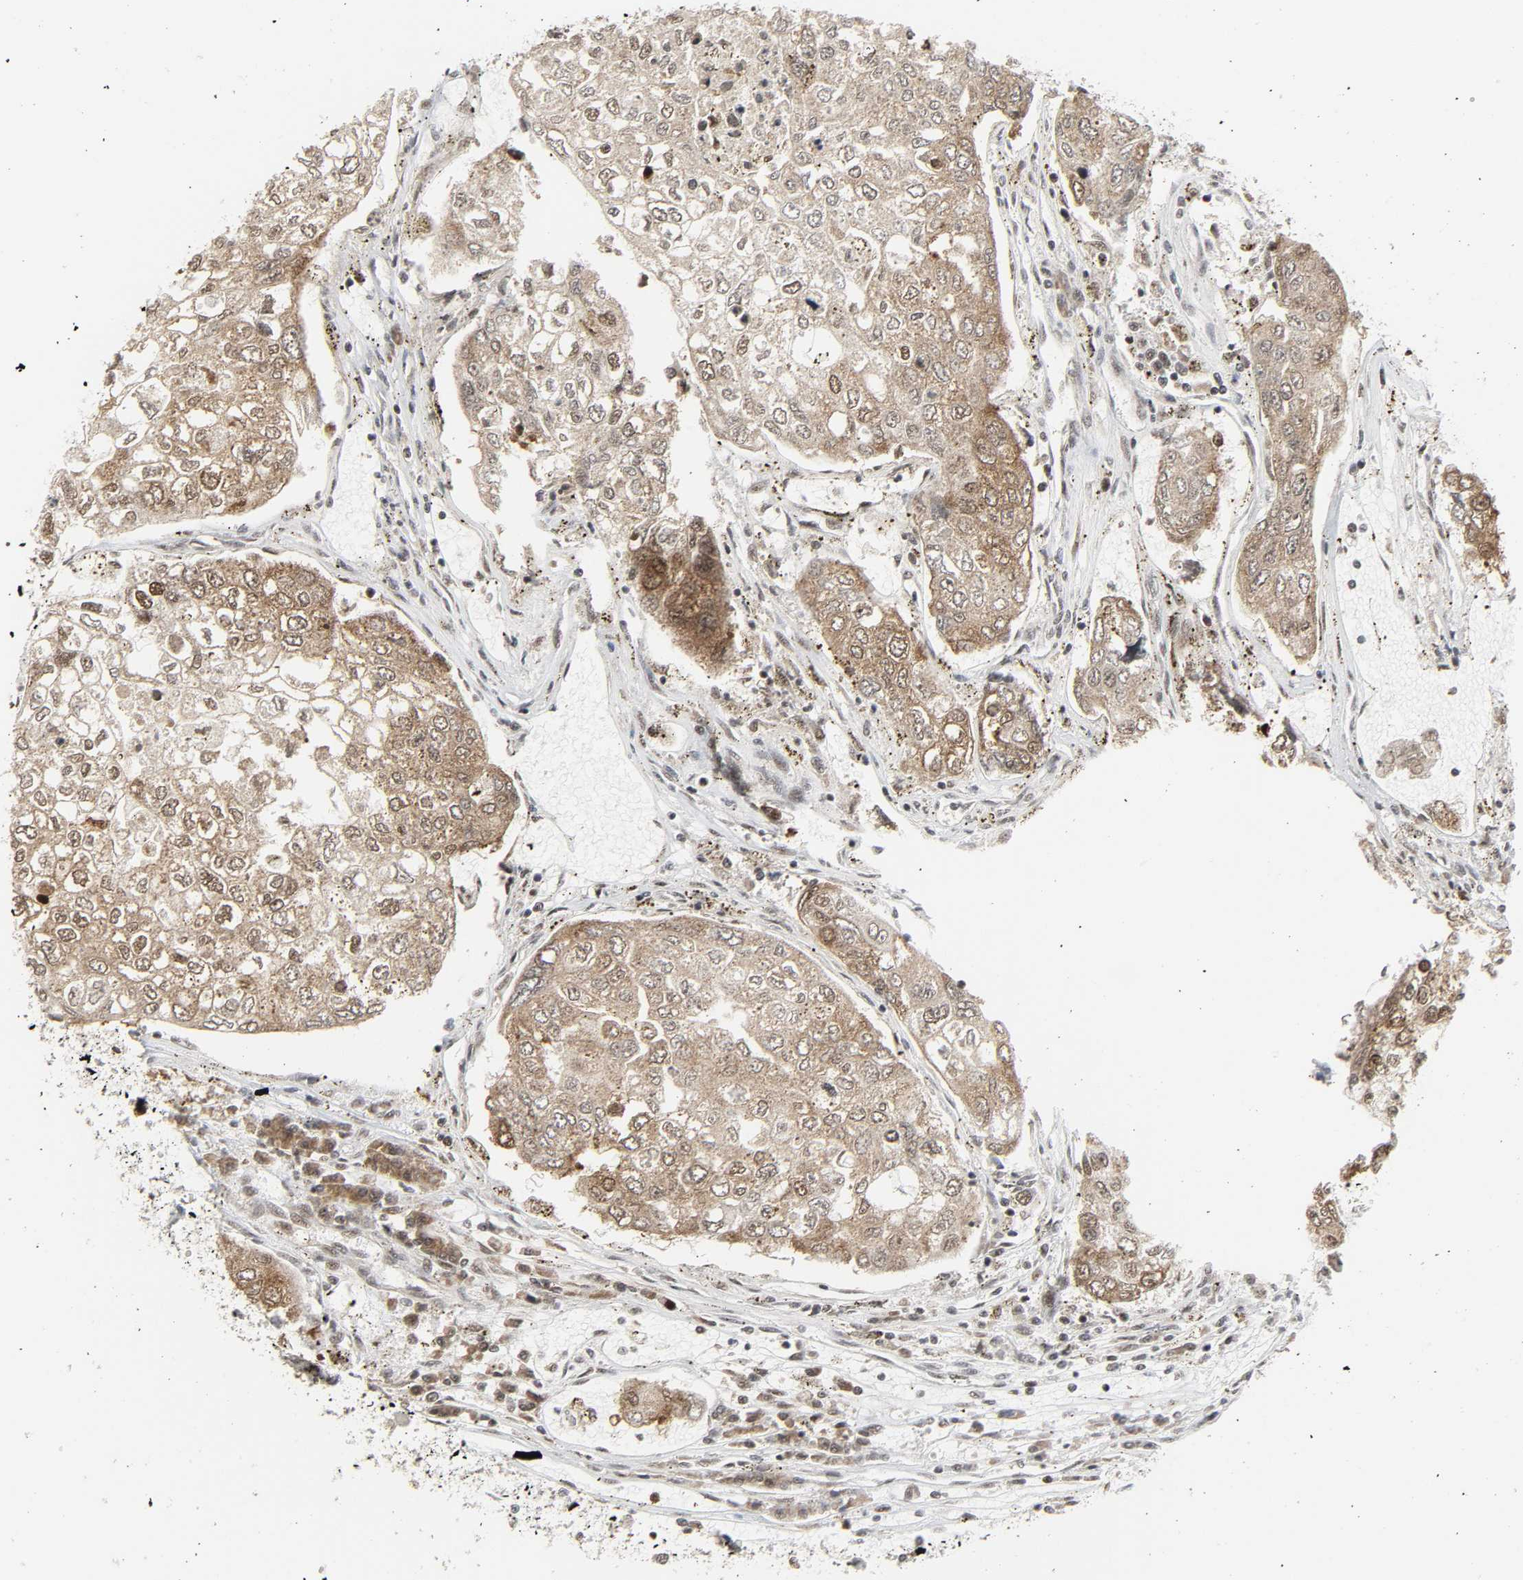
{"staining": {"intensity": "weak", "quantity": ">75%", "location": "cytoplasmic/membranous,nuclear"}, "tissue": "urothelial cancer", "cell_type": "Tumor cells", "image_type": "cancer", "snomed": [{"axis": "morphology", "description": "Urothelial carcinoma, High grade"}, {"axis": "topography", "description": "Lymph node"}, {"axis": "topography", "description": "Urinary bladder"}], "caption": "Brown immunohistochemical staining in high-grade urothelial carcinoma reveals weak cytoplasmic/membranous and nuclear staining in approximately >75% of tumor cells. Using DAB (brown) and hematoxylin (blue) stains, captured at high magnification using brightfield microscopy.", "gene": "CDK7", "patient": {"sex": "male", "age": 51}}